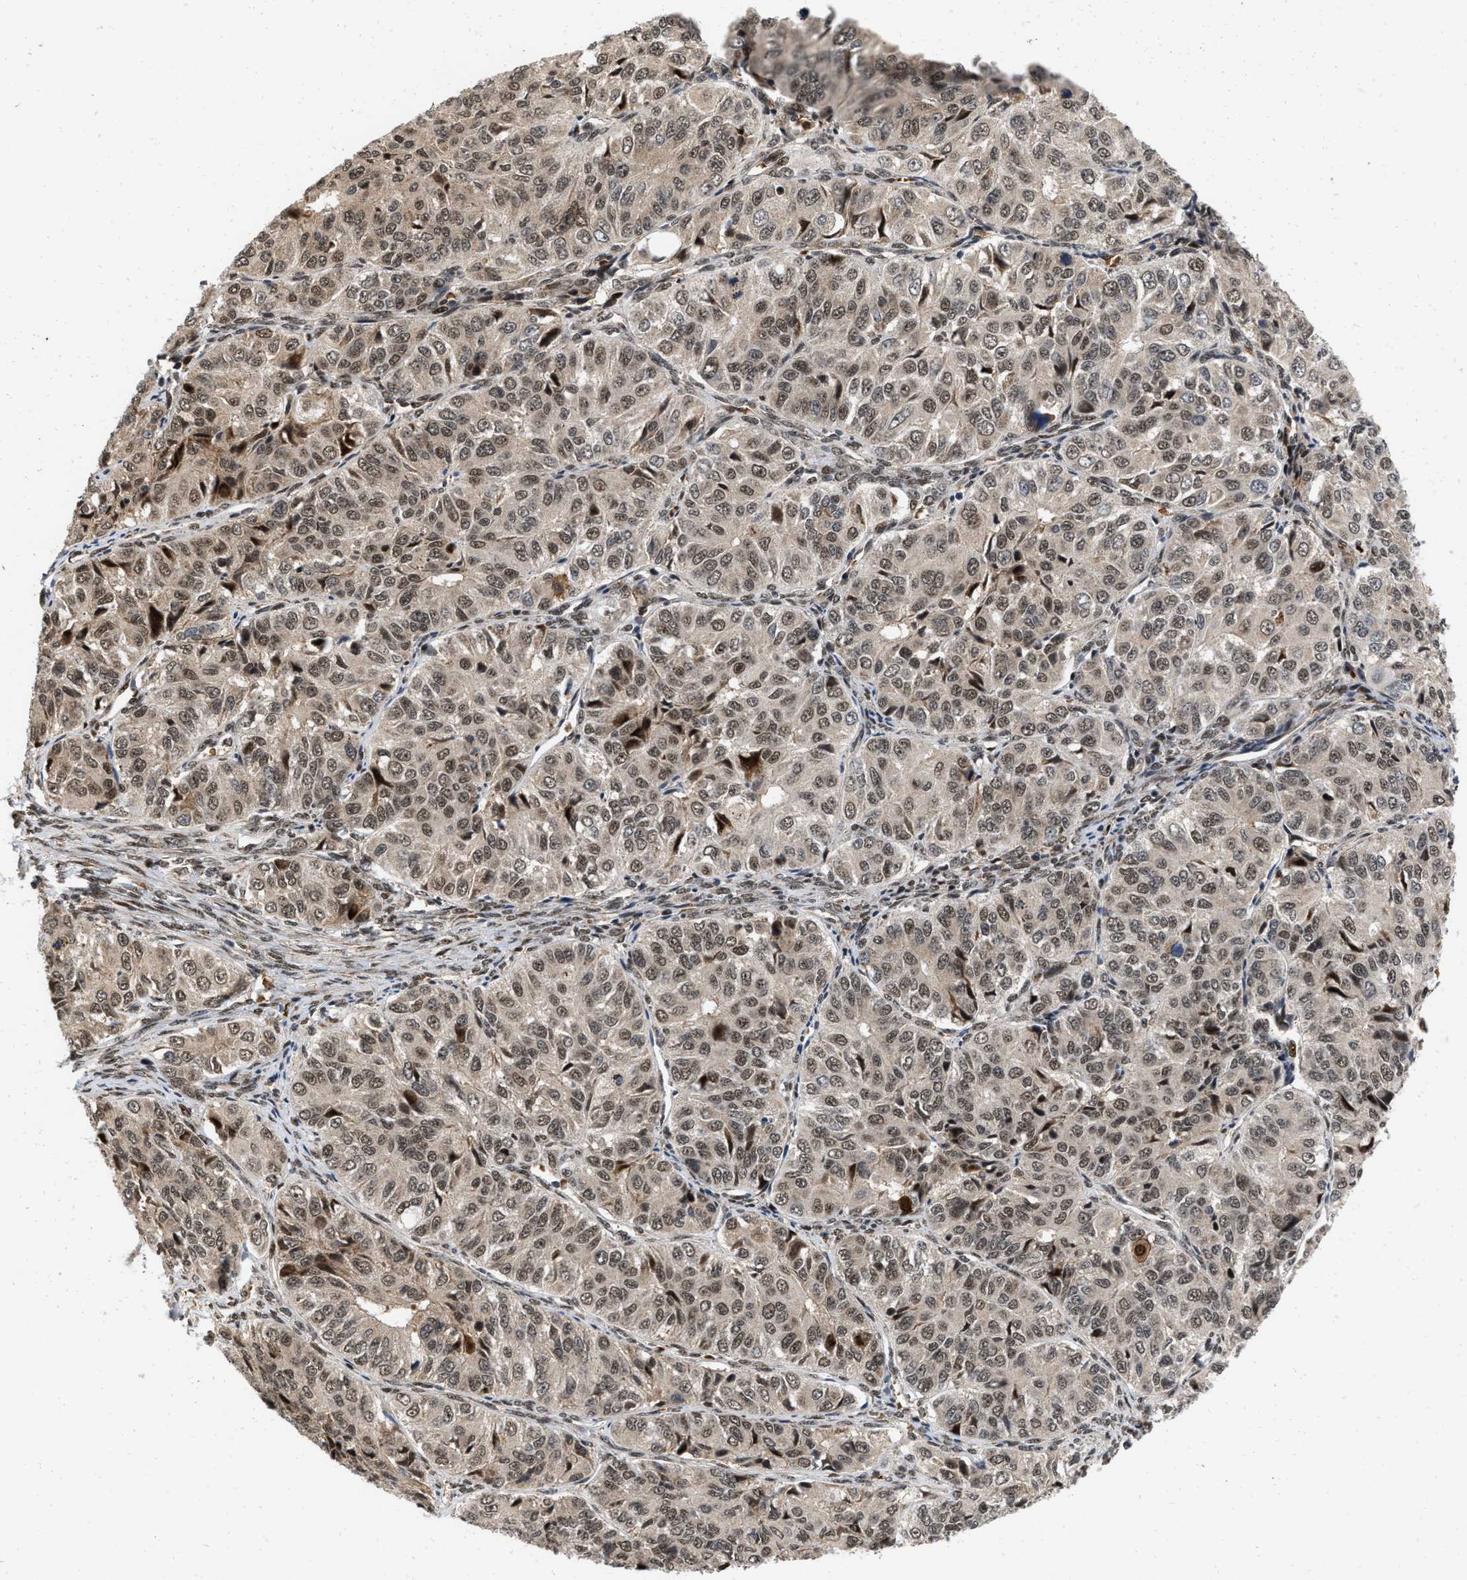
{"staining": {"intensity": "moderate", "quantity": ">75%", "location": "nuclear"}, "tissue": "ovarian cancer", "cell_type": "Tumor cells", "image_type": "cancer", "snomed": [{"axis": "morphology", "description": "Carcinoma, endometroid"}, {"axis": "topography", "description": "Ovary"}], "caption": "Human endometroid carcinoma (ovarian) stained for a protein (brown) displays moderate nuclear positive expression in approximately >75% of tumor cells.", "gene": "ANKRD11", "patient": {"sex": "female", "age": 51}}